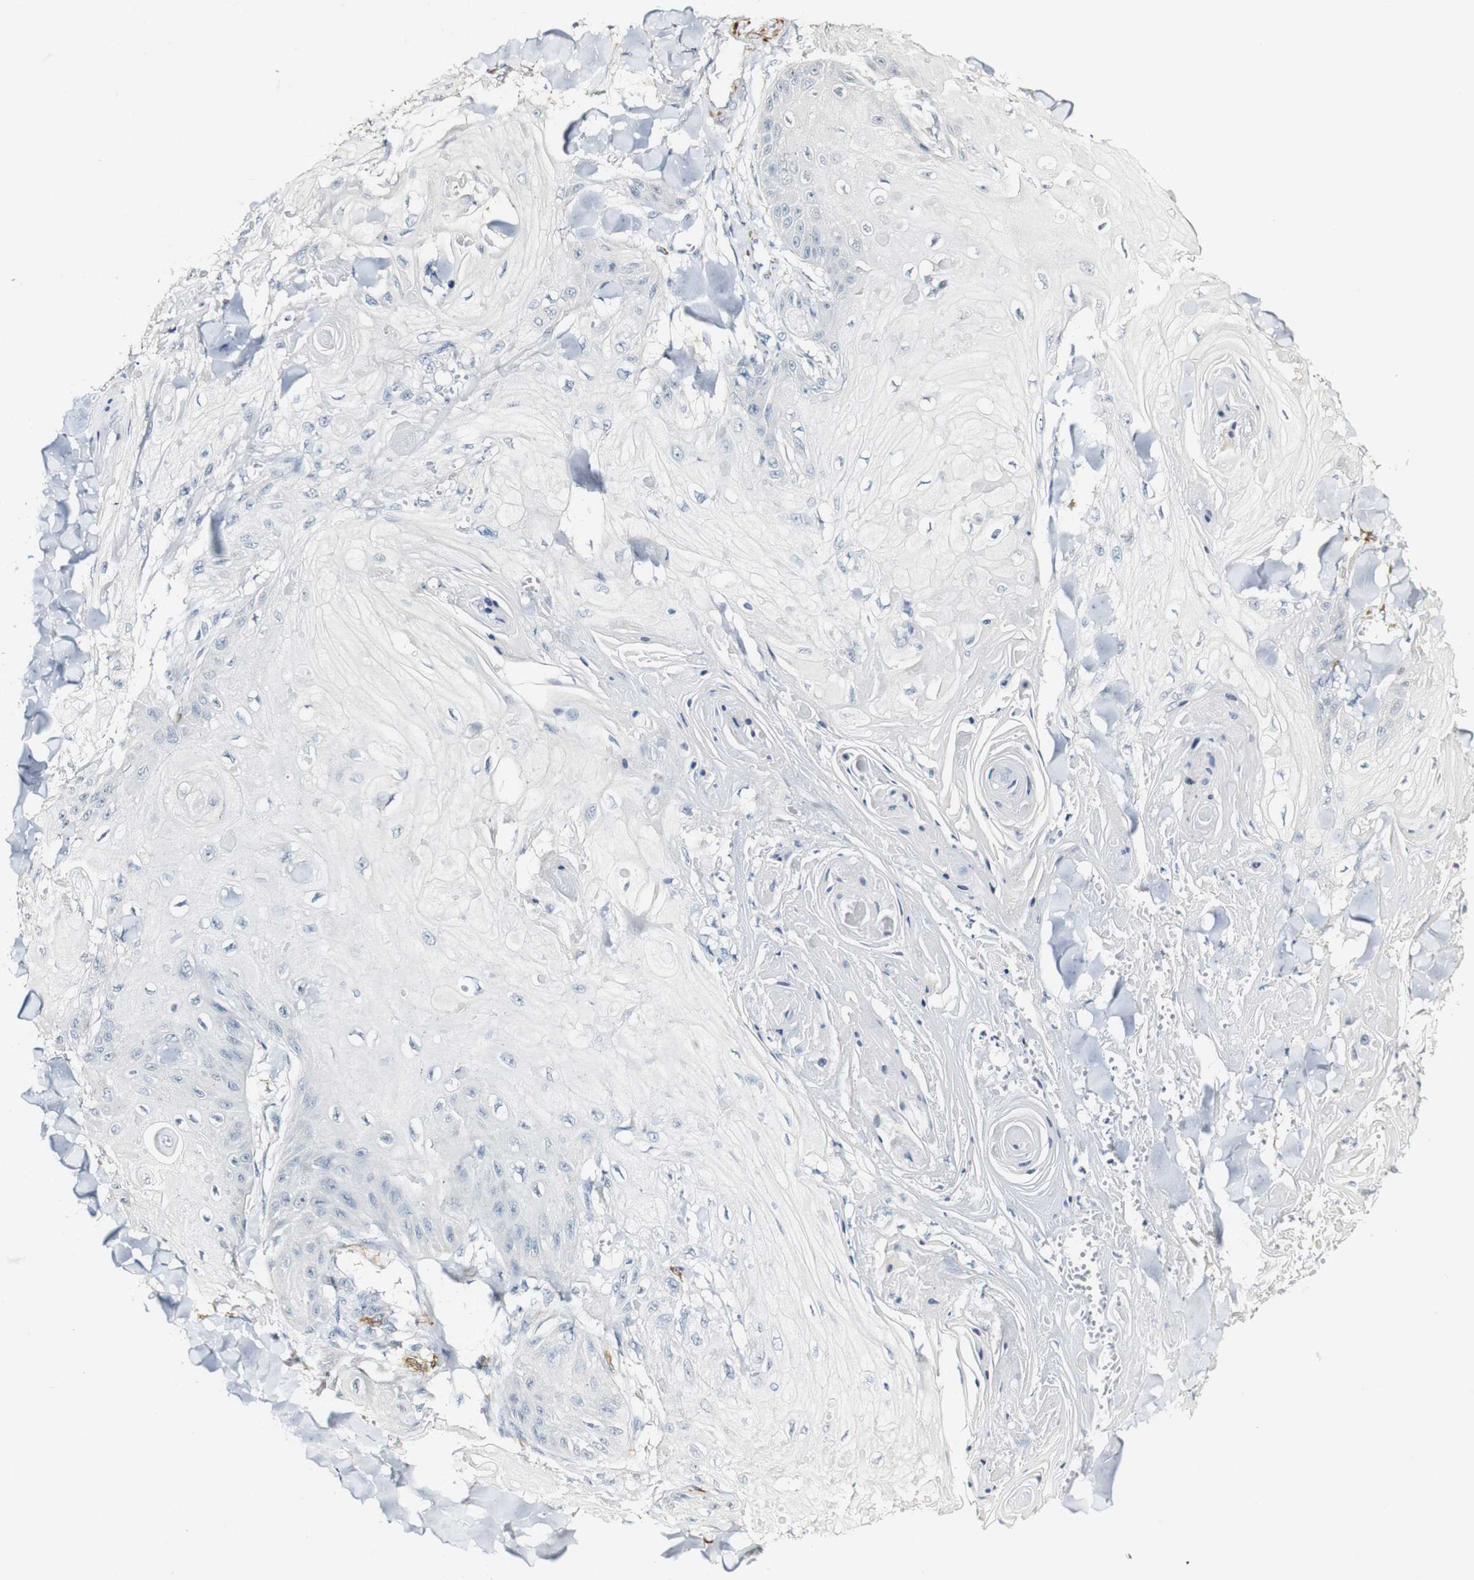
{"staining": {"intensity": "negative", "quantity": "none", "location": "none"}, "tissue": "skin cancer", "cell_type": "Tumor cells", "image_type": "cancer", "snomed": [{"axis": "morphology", "description": "Squamous cell carcinoma, NOS"}, {"axis": "topography", "description": "Skin"}], "caption": "The micrograph demonstrates no staining of tumor cells in skin cancer (squamous cell carcinoma).", "gene": "FMO3", "patient": {"sex": "male", "age": 74}}